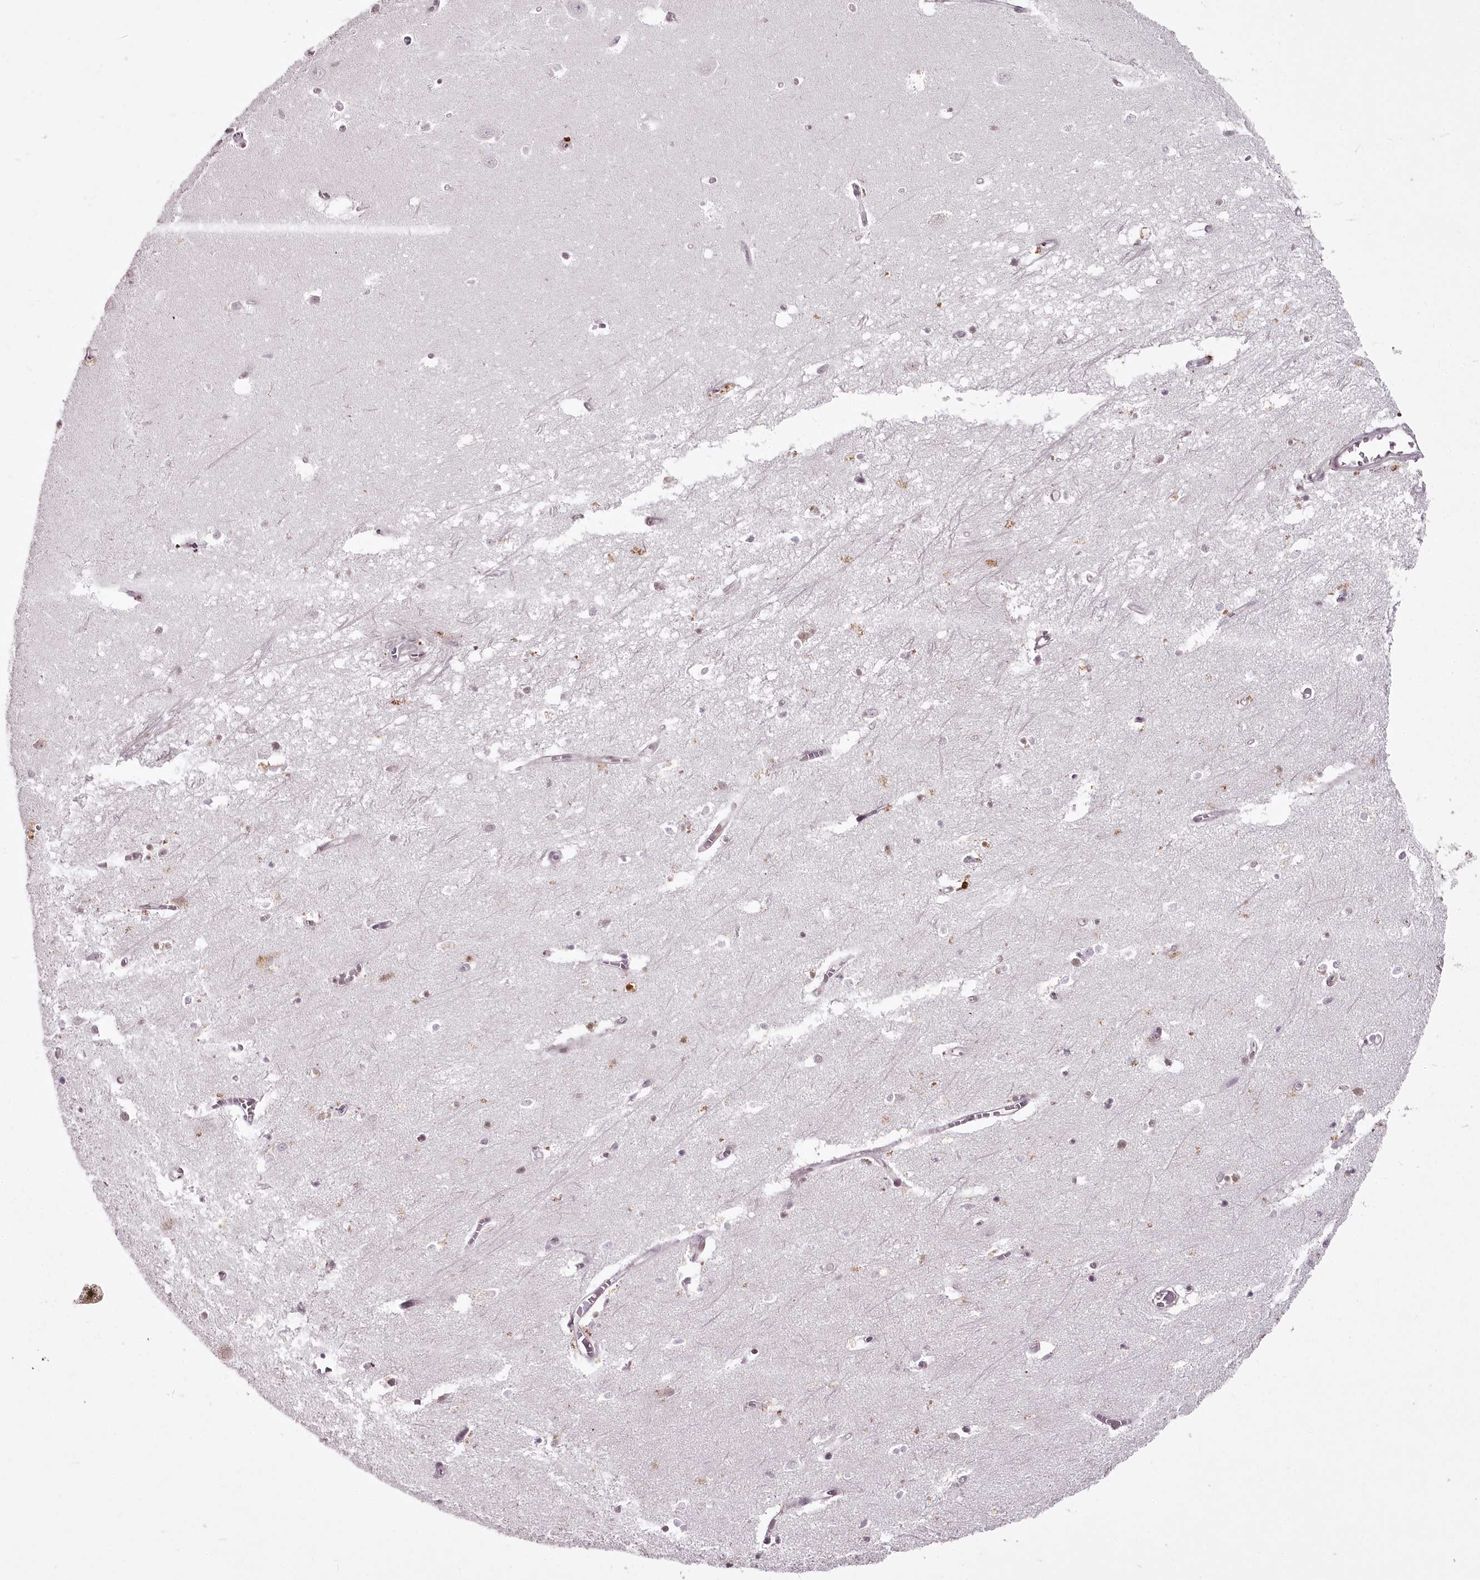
{"staining": {"intensity": "negative", "quantity": "none", "location": "none"}, "tissue": "hippocampus", "cell_type": "Glial cells", "image_type": "normal", "snomed": [{"axis": "morphology", "description": "Normal tissue, NOS"}, {"axis": "topography", "description": "Hippocampus"}], "caption": "Immunohistochemistry image of unremarkable human hippocampus stained for a protein (brown), which displays no expression in glial cells. (Brightfield microscopy of DAB IHC at high magnification).", "gene": "CHCHD2", "patient": {"sex": "female", "age": 64}}